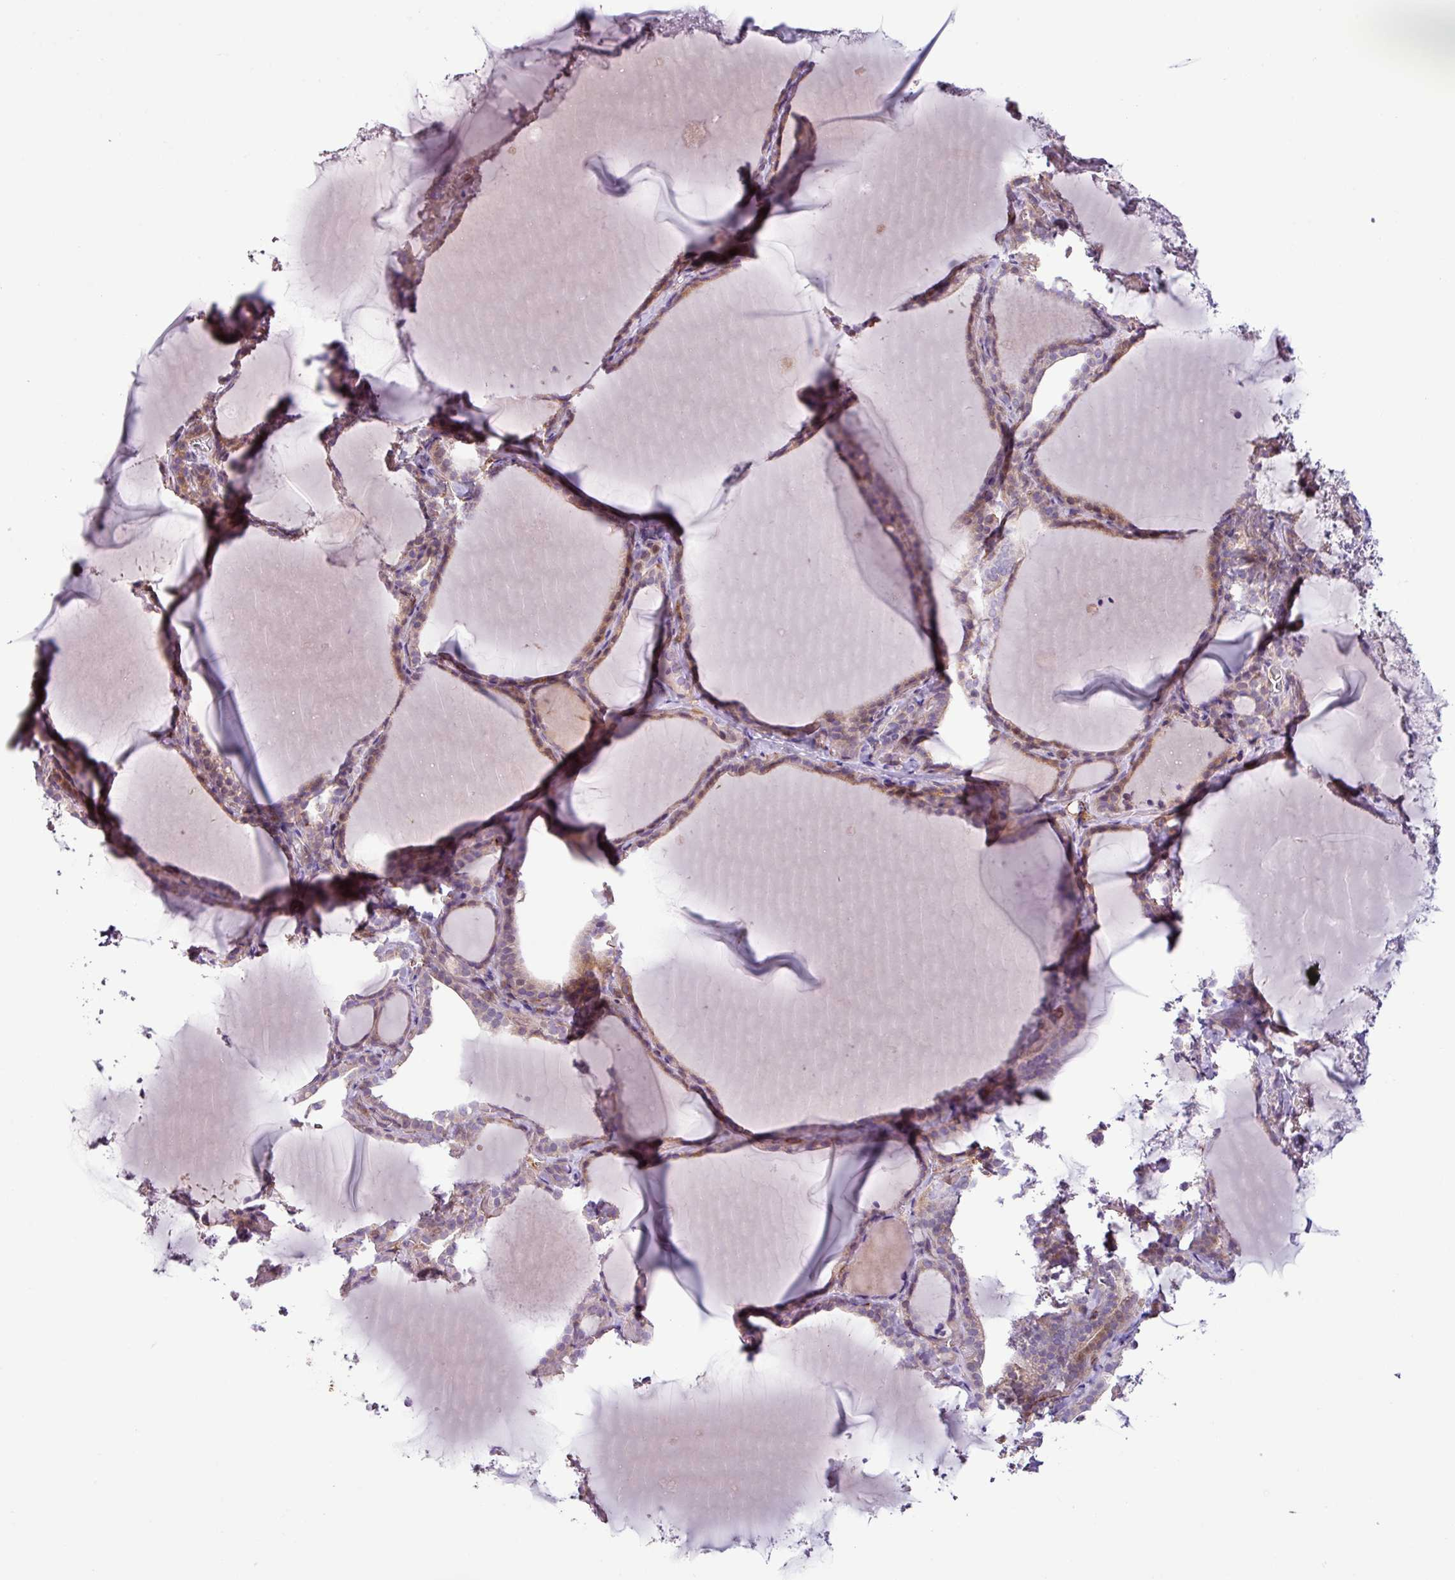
{"staining": {"intensity": "weak", "quantity": "25%-75%", "location": "cytoplasmic/membranous"}, "tissue": "thyroid gland", "cell_type": "Glandular cells", "image_type": "normal", "snomed": [{"axis": "morphology", "description": "Normal tissue, NOS"}, {"axis": "topography", "description": "Thyroid gland"}], "caption": "Protein expression analysis of benign thyroid gland displays weak cytoplasmic/membranous staining in about 25%-75% of glandular cells.", "gene": "ZNF106", "patient": {"sex": "female", "age": 22}}